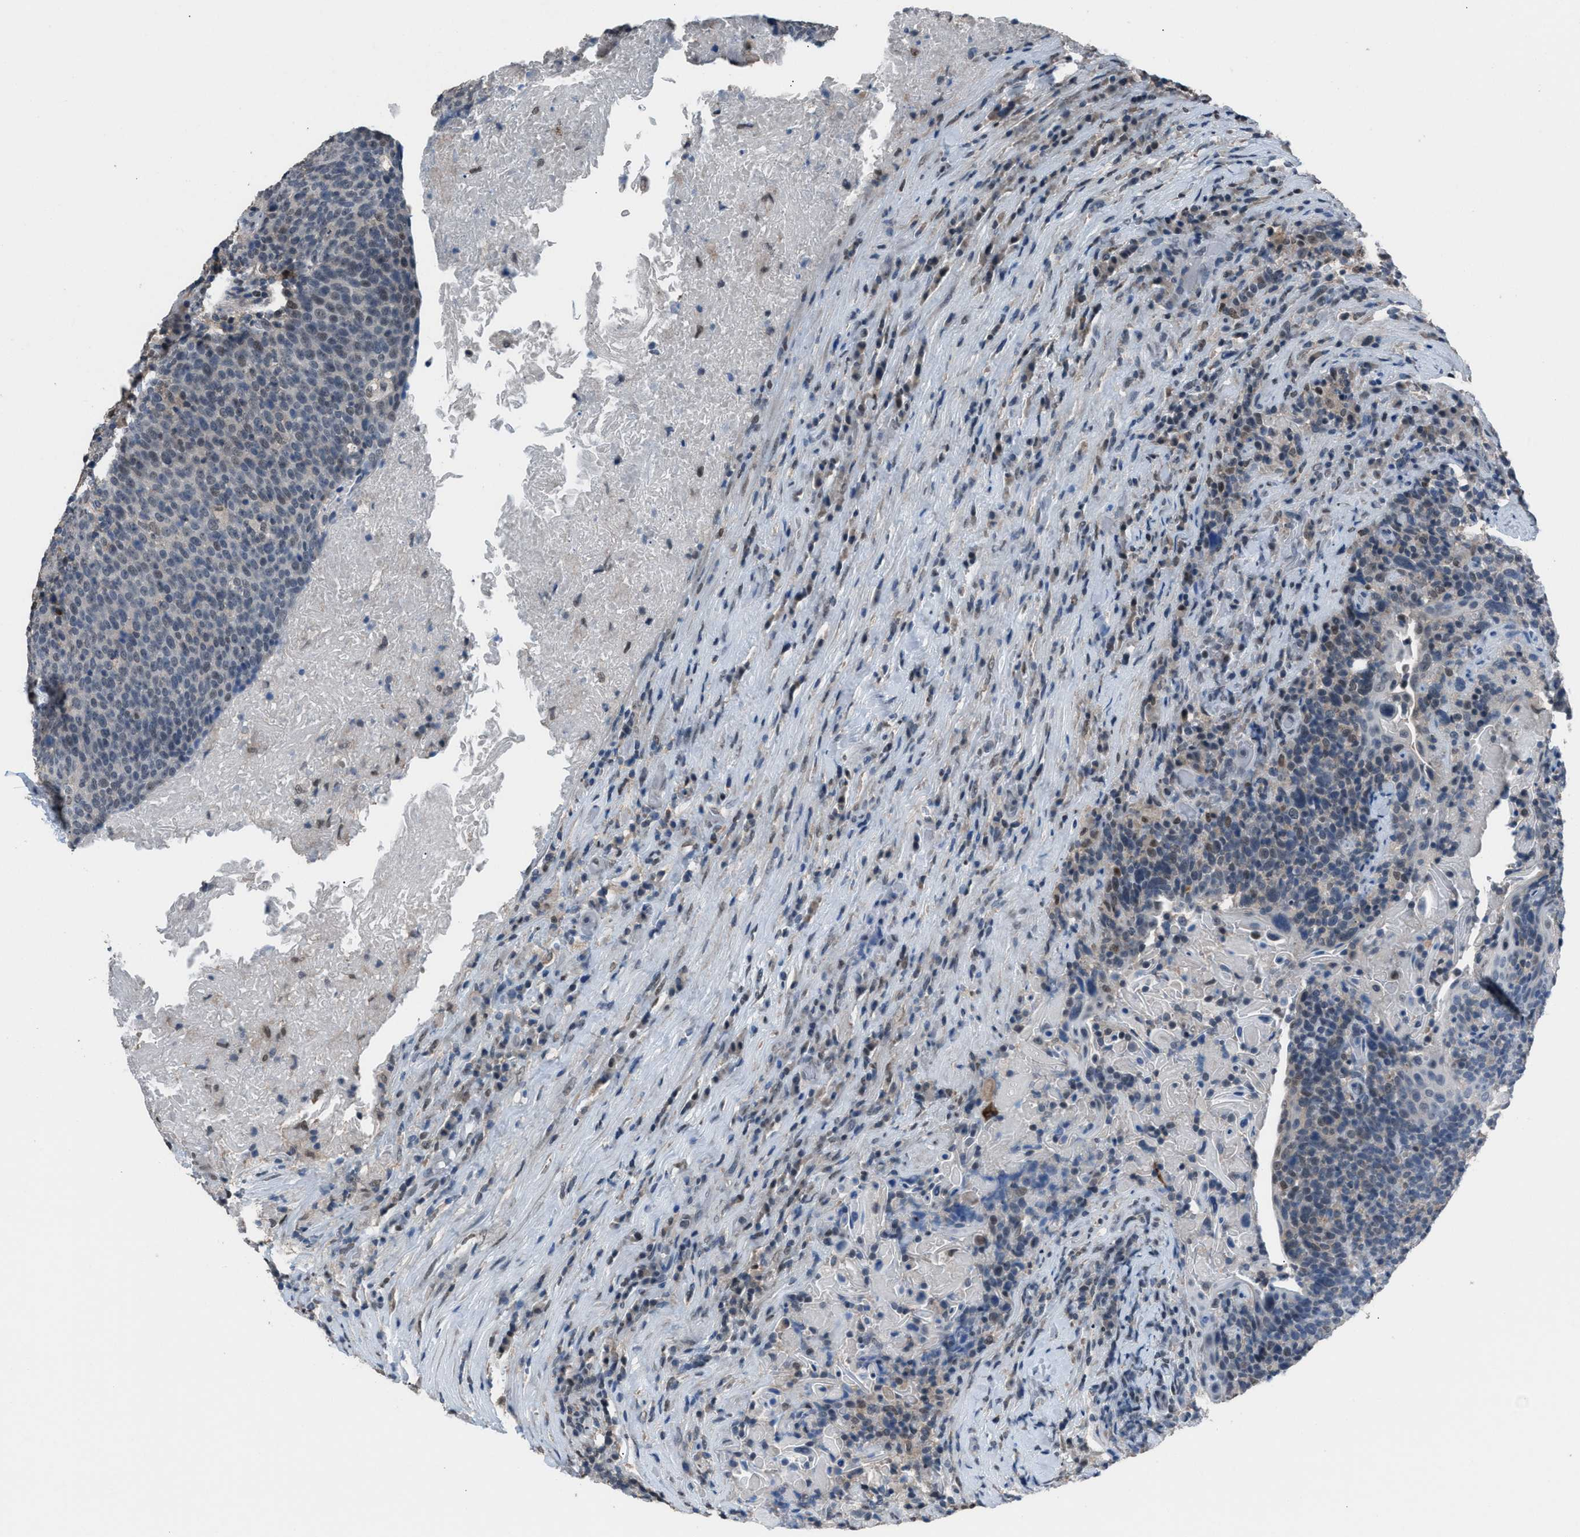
{"staining": {"intensity": "weak", "quantity": "<25%", "location": "nuclear"}, "tissue": "head and neck cancer", "cell_type": "Tumor cells", "image_type": "cancer", "snomed": [{"axis": "morphology", "description": "Squamous cell carcinoma, NOS"}, {"axis": "morphology", "description": "Squamous cell carcinoma, metastatic, NOS"}, {"axis": "topography", "description": "Lymph node"}, {"axis": "topography", "description": "Head-Neck"}], "caption": "Immunohistochemical staining of head and neck cancer (squamous cell carcinoma) reveals no significant expression in tumor cells. (Stains: DAB immunohistochemistry (IHC) with hematoxylin counter stain, Microscopy: brightfield microscopy at high magnification).", "gene": "ZNF276", "patient": {"sex": "male", "age": 62}}